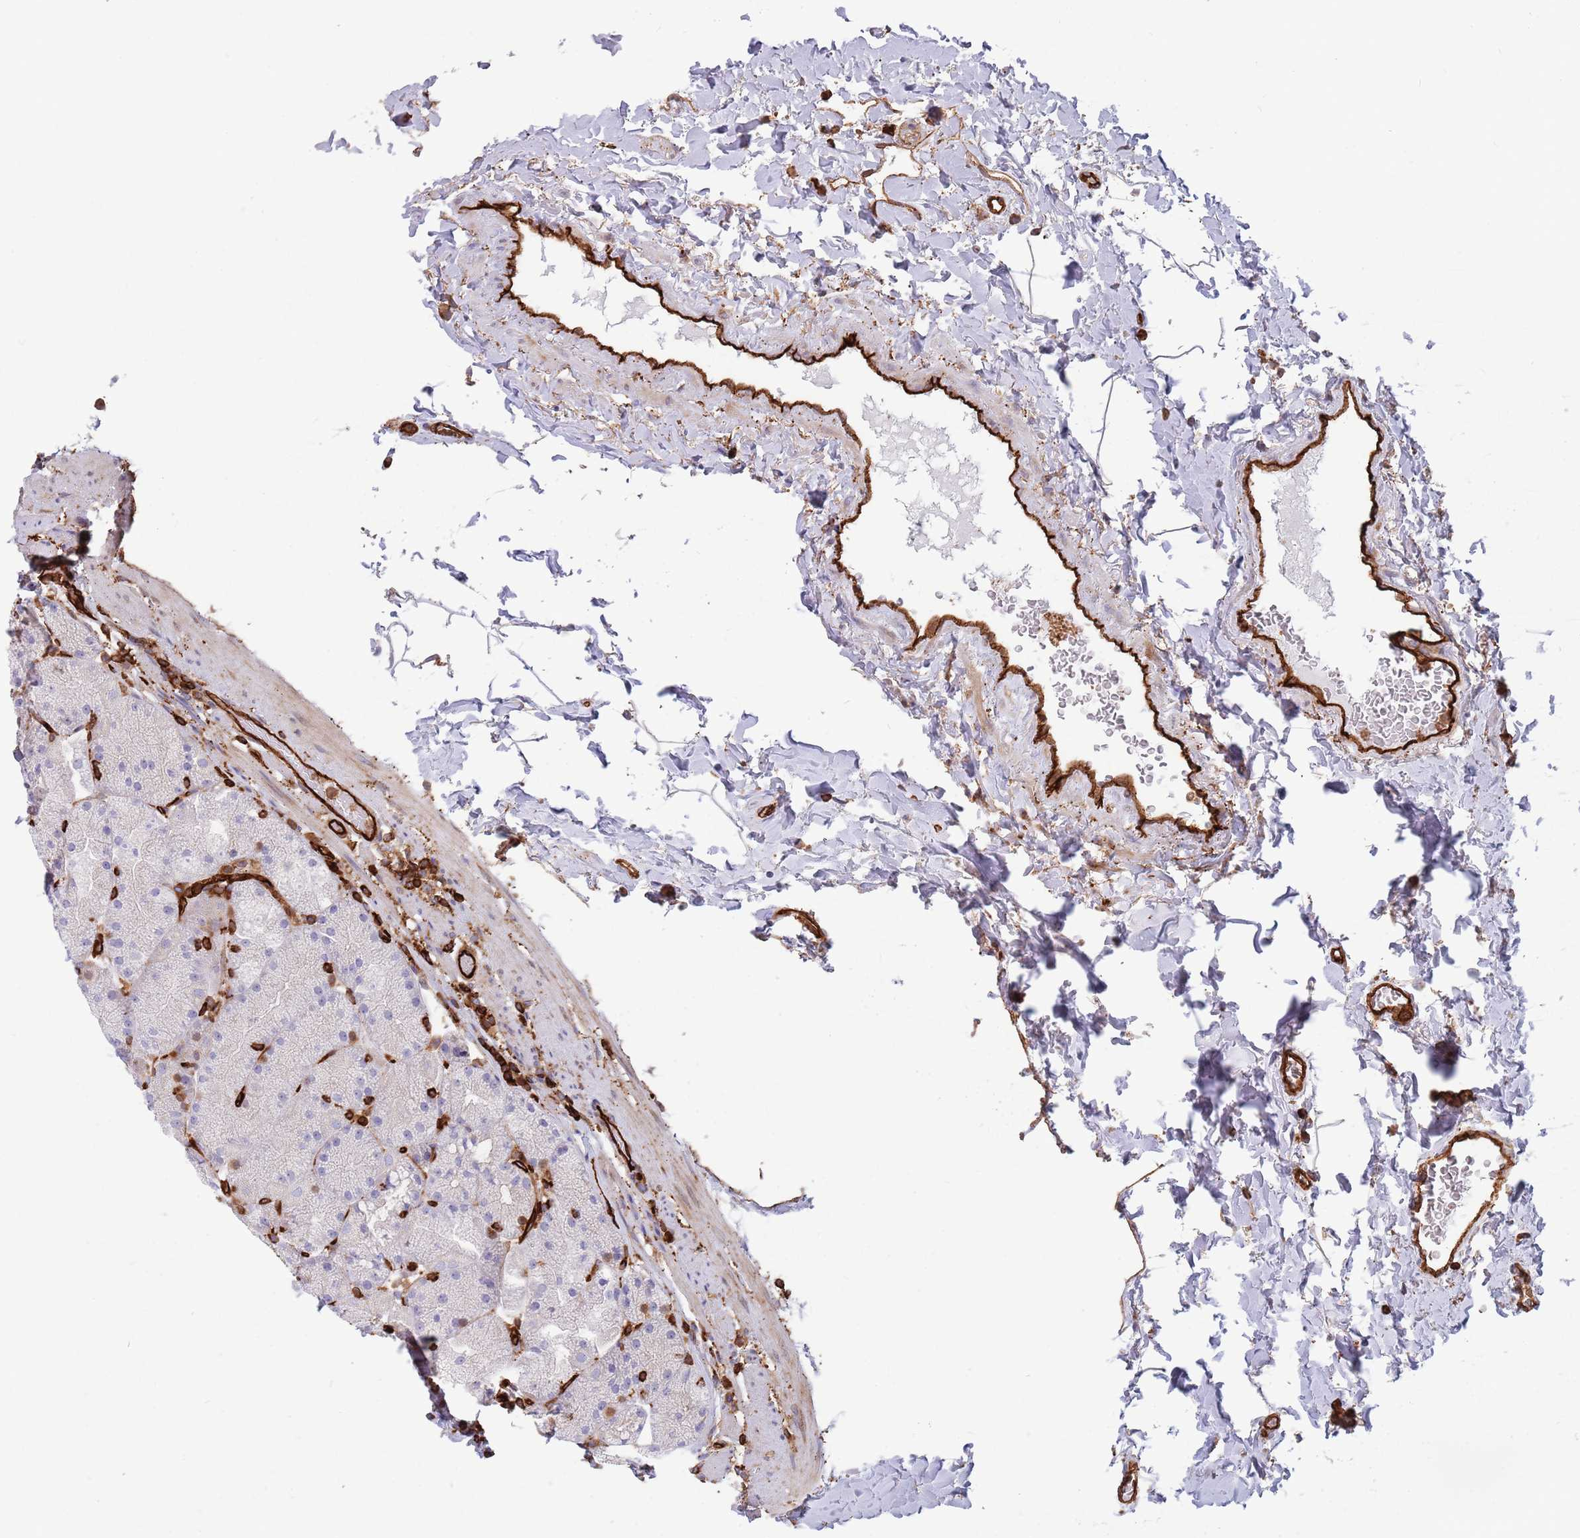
{"staining": {"intensity": "negative", "quantity": "none", "location": "none"}, "tissue": "stomach", "cell_type": "Glandular cells", "image_type": "normal", "snomed": [{"axis": "morphology", "description": "Normal tissue, NOS"}, {"axis": "topography", "description": "Stomach, upper"}, {"axis": "topography", "description": "Stomach, lower"}], "caption": "Immunohistochemical staining of unremarkable human stomach displays no significant expression in glandular cells. (DAB (3,3'-diaminobenzidine) immunohistochemistry, high magnification).", "gene": "KBTBD6", "patient": {"sex": "male", "age": 67}}